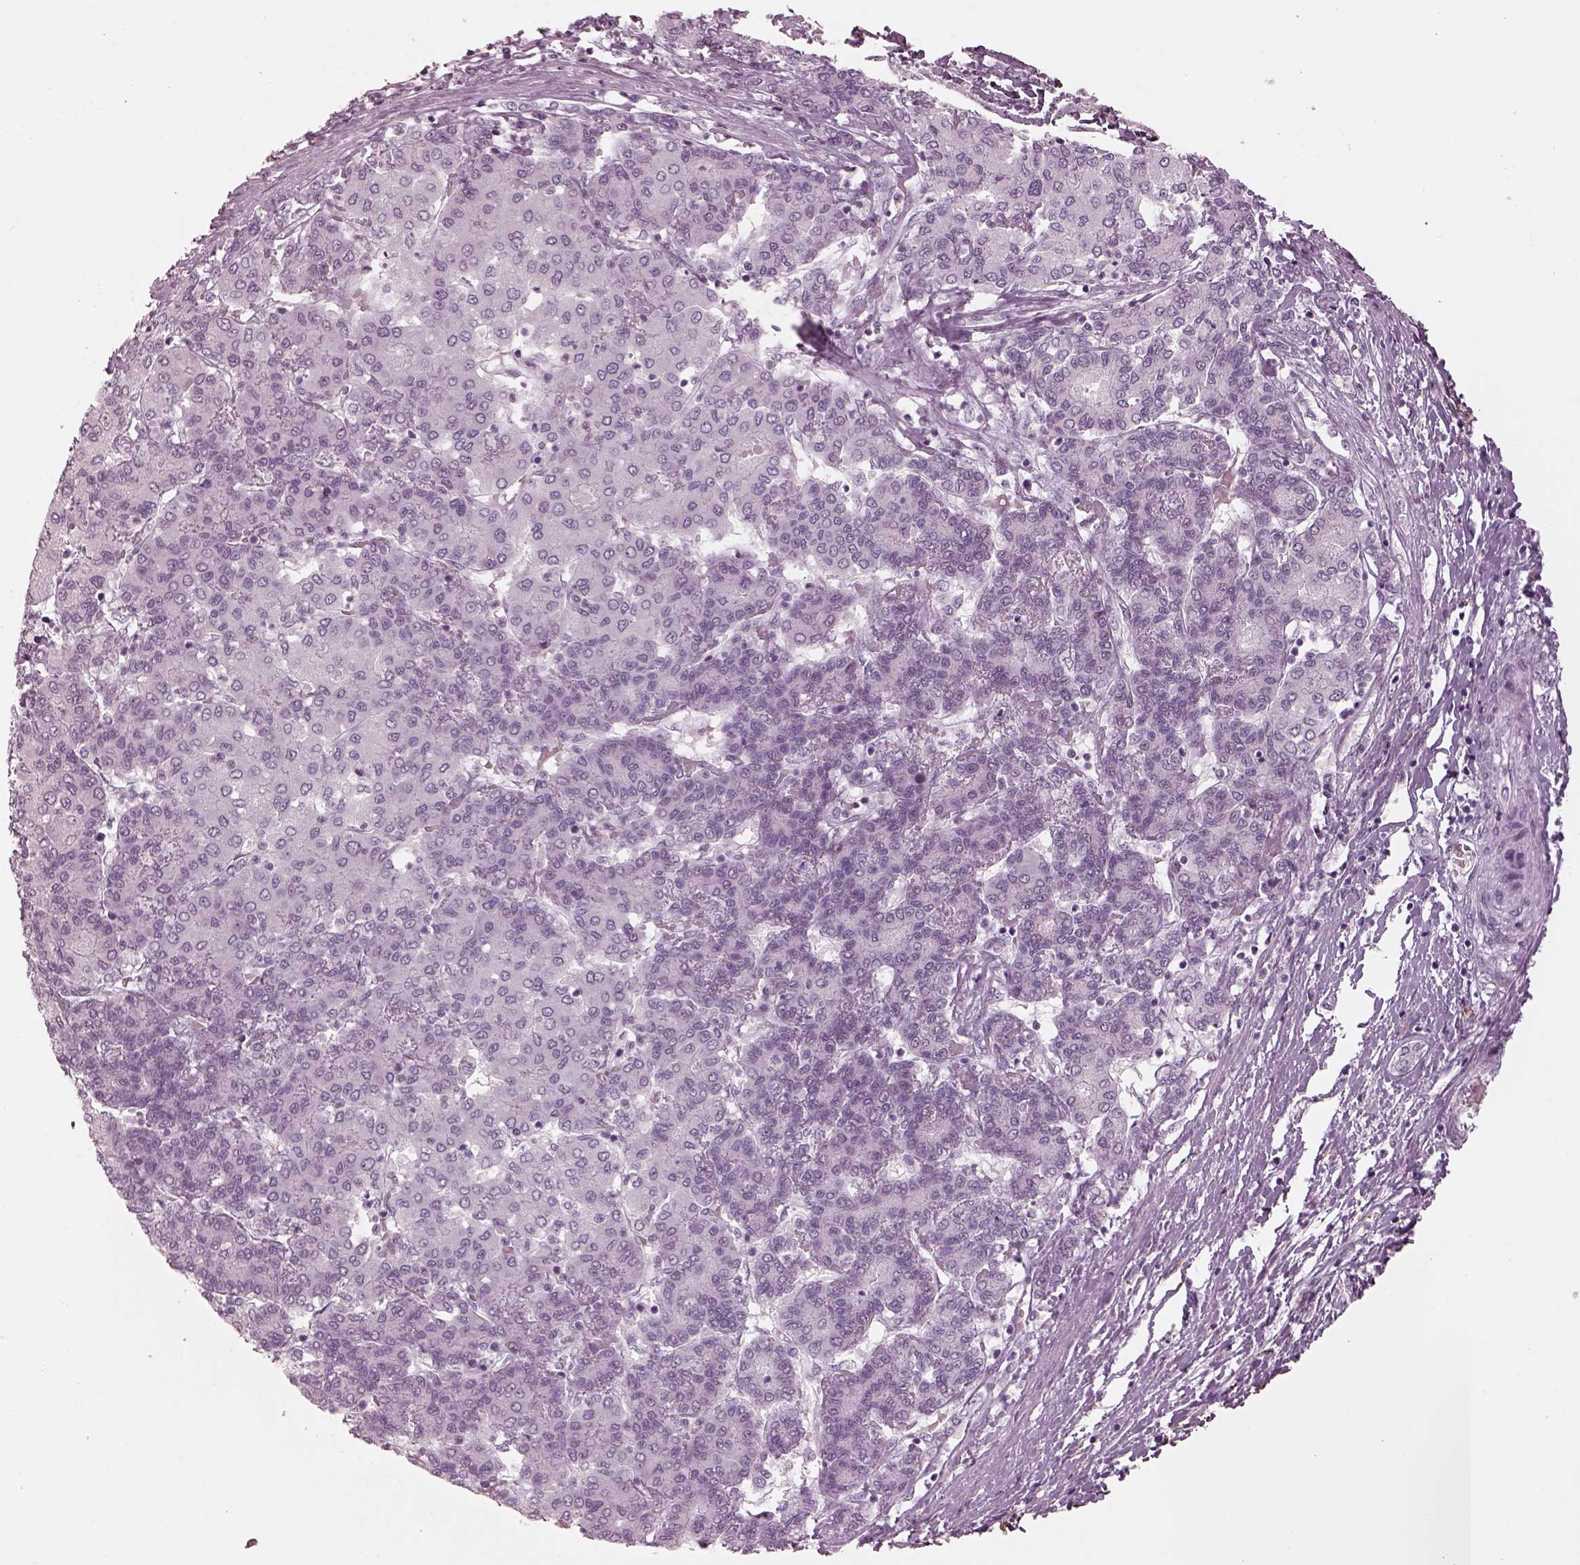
{"staining": {"intensity": "negative", "quantity": "none", "location": "none"}, "tissue": "liver cancer", "cell_type": "Tumor cells", "image_type": "cancer", "snomed": [{"axis": "morphology", "description": "Carcinoma, Hepatocellular, NOS"}, {"axis": "topography", "description": "Liver"}], "caption": "An image of liver cancer (hepatocellular carcinoma) stained for a protein demonstrates no brown staining in tumor cells.", "gene": "OPN4", "patient": {"sex": "male", "age": 65}}